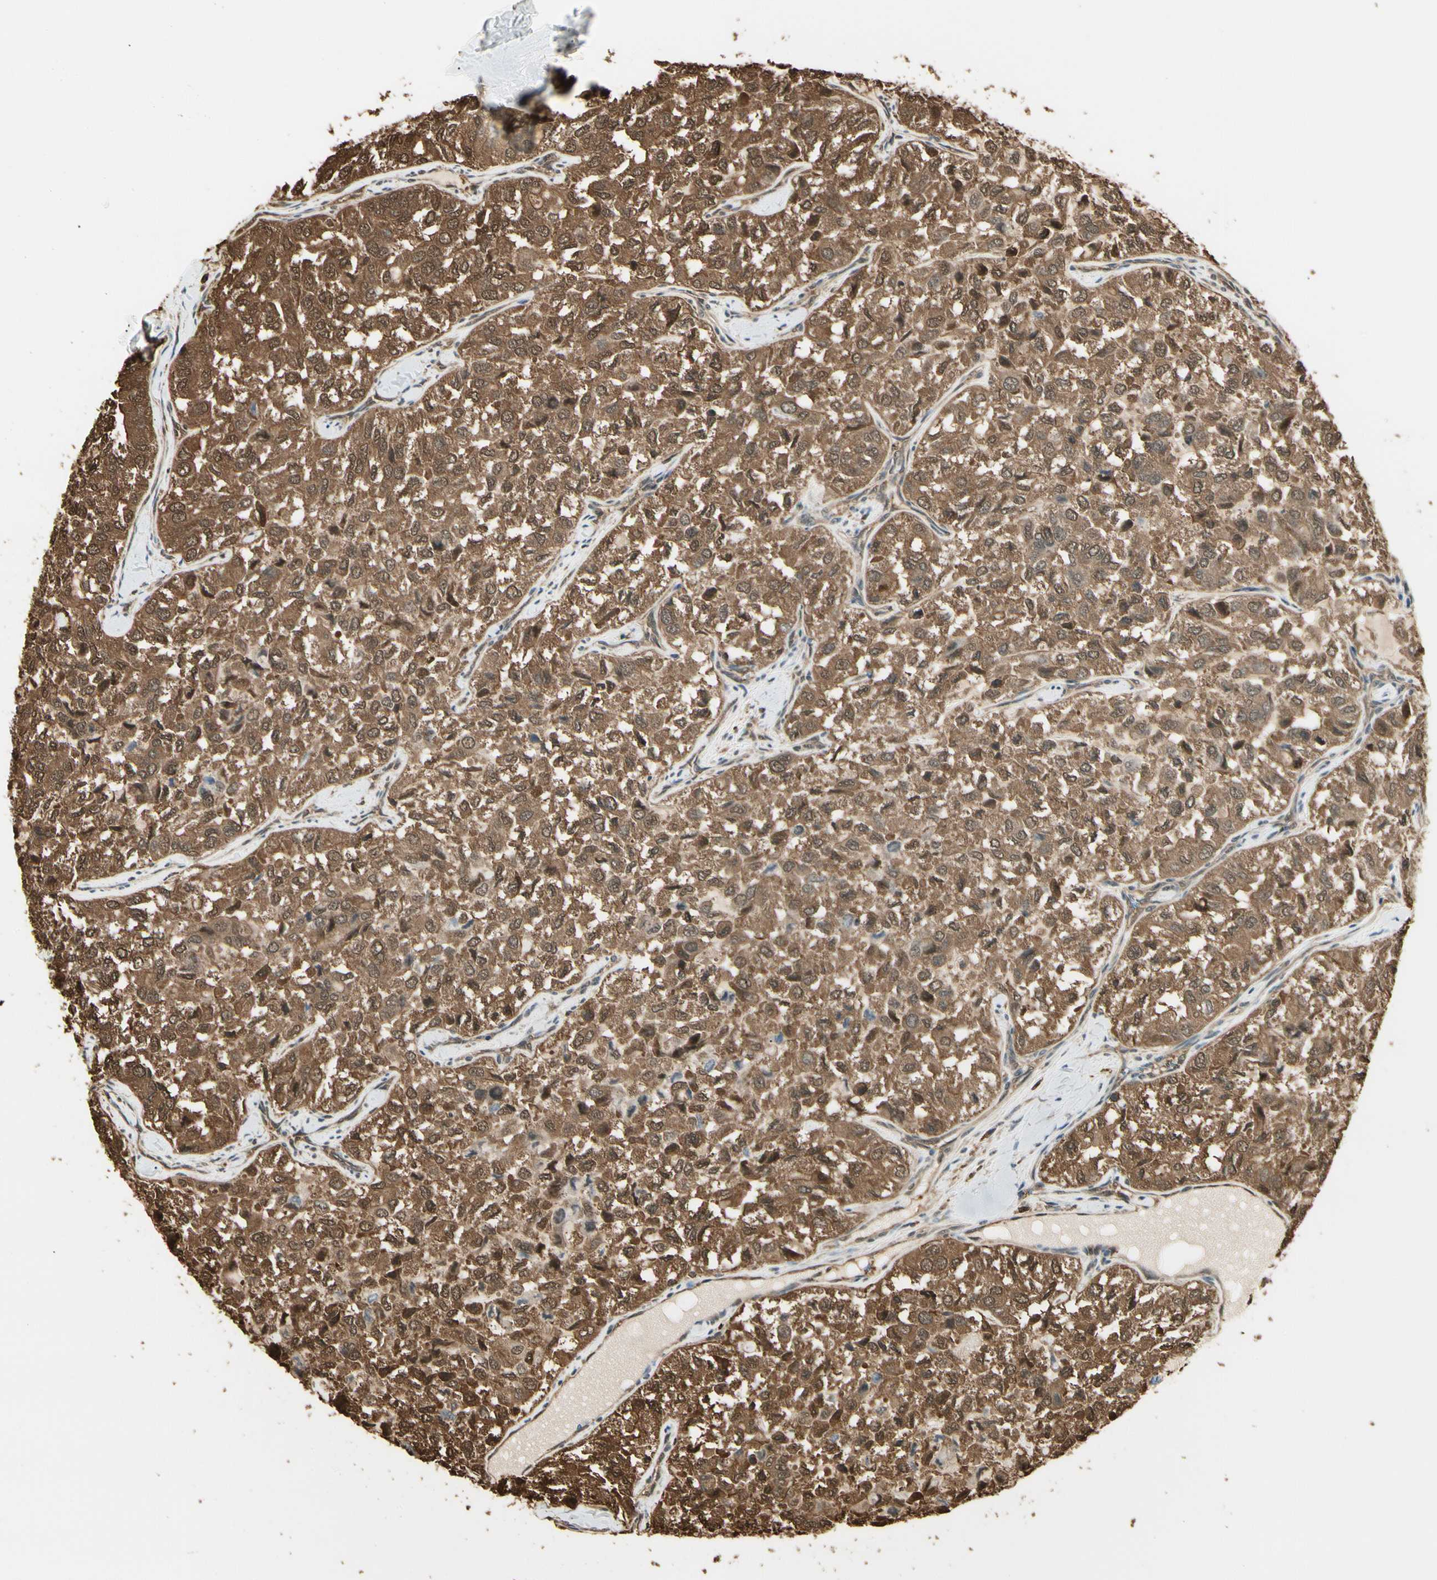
{"staining": {"intensity": "strong", "quantity": ">75%", "location": "cytoplasmic/membranous,nuclear"}, "tissue": "thyroid cancer", "cell_type": "Tumor cells", "image_type": "cancer", "snomed": [{"axis": "morphology", "description": "Follicular adenoma carcinoma, NOS"}, {"axis": "topography", "description": "Thyroid gland"}], "caption": "Protein expression analysis of thyroid cancer (follicular adenoma carcinoma) demonstrates strong cytoplasmic/membranous and nuclear positivity in approximately >75% of tumor cells.", "gene": "YWHAE", "patient": {"sex": "male", "age": 75}}